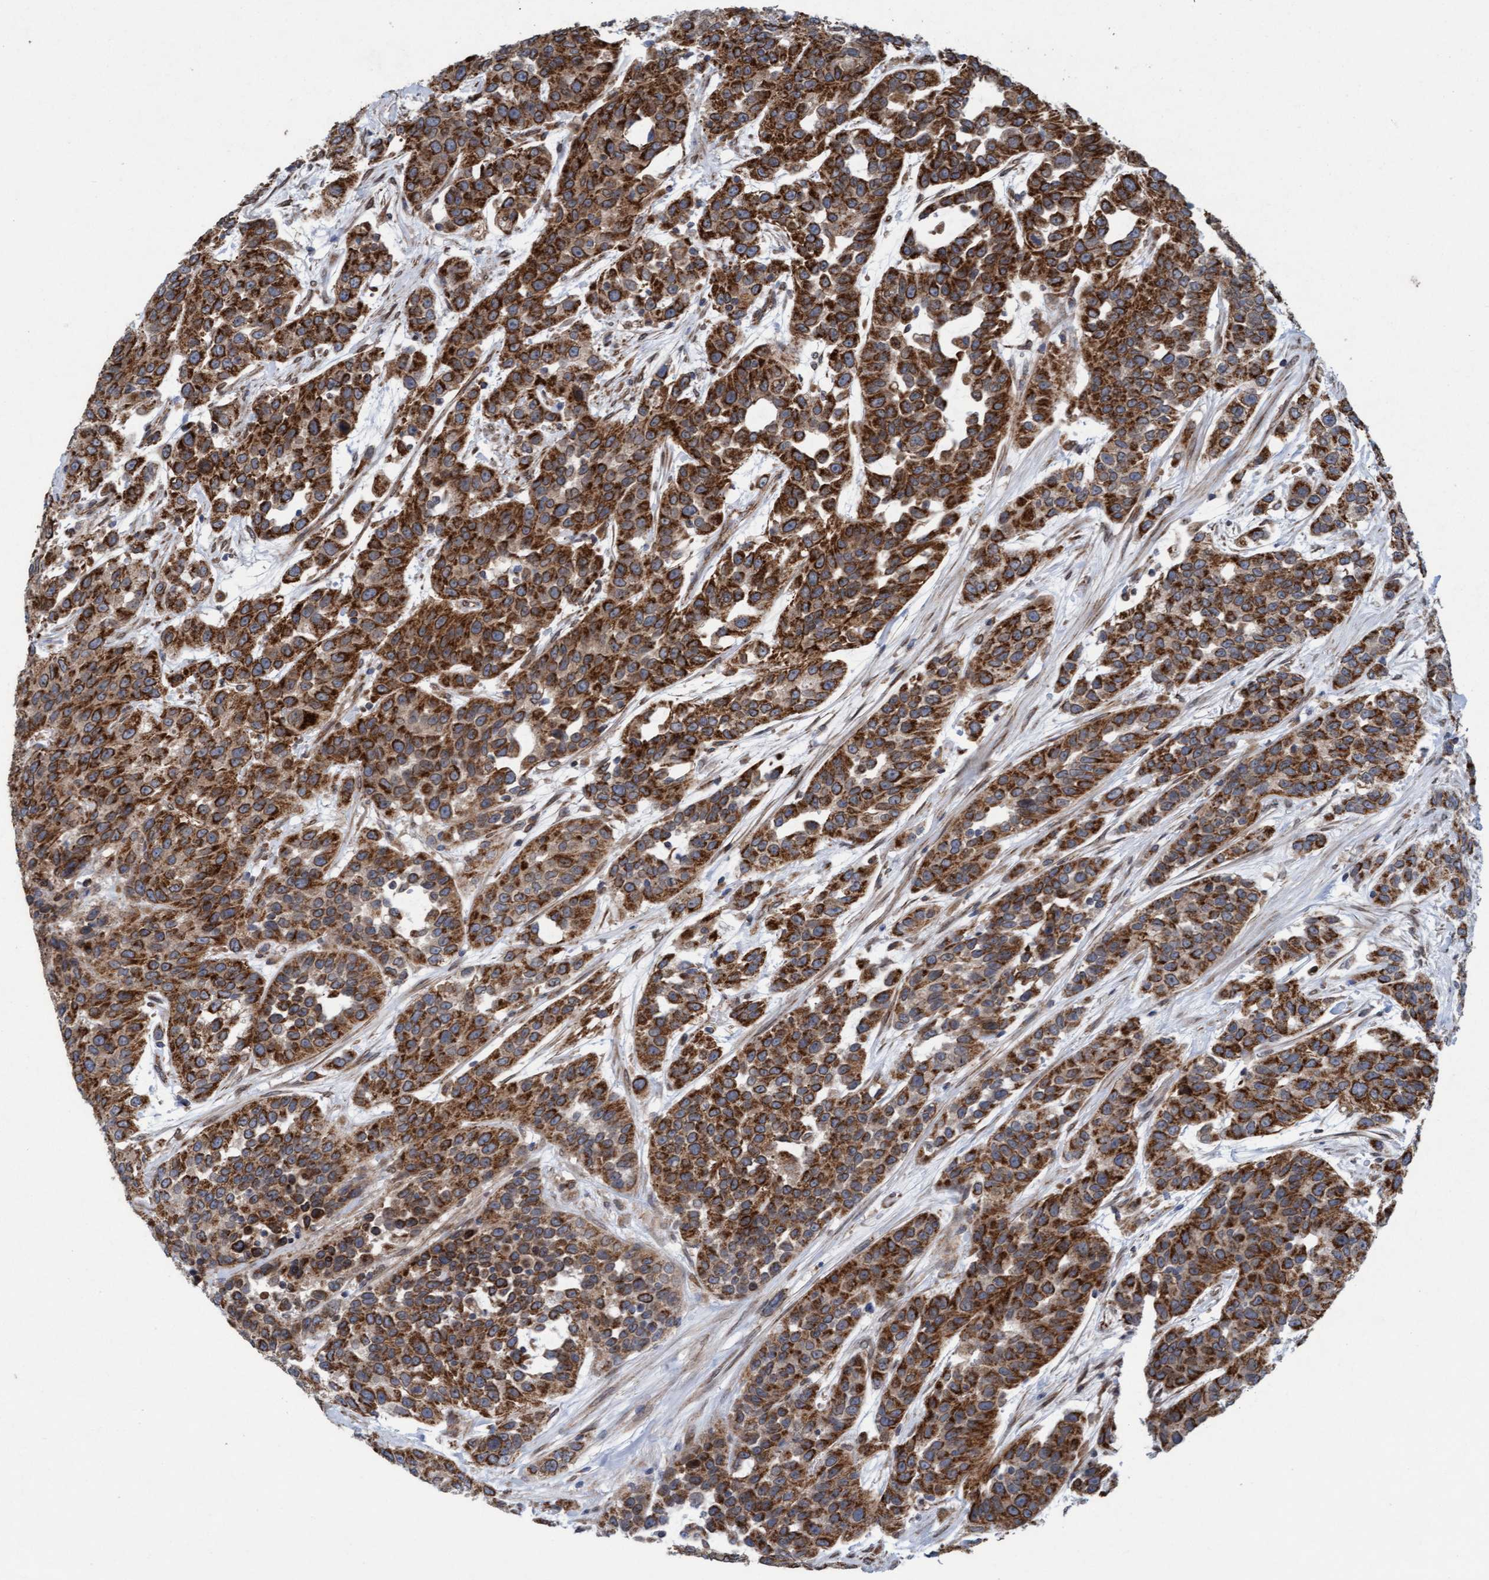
{"staining": {"intensity": "strong", "quantity": ">75%", "location": "cytoplasmic/membranous"}, "tissue": "urothelial cancer", "cell_type": "Tumor cells", "image_type": "cancer", "snomed": [{"axis": "morphology", "description": "Urothelial carcinoma, High grade"}, {"axis": "topography", "description": "Urinary bladder"}], "caption": "Protein staining of urothelial cancer tissue exhibits strong cytoplasmic/membranous expression in approximately >75% of tumor cells.", "gene": "MRPS23", "patient": {"sex": "female", "age": 80}}